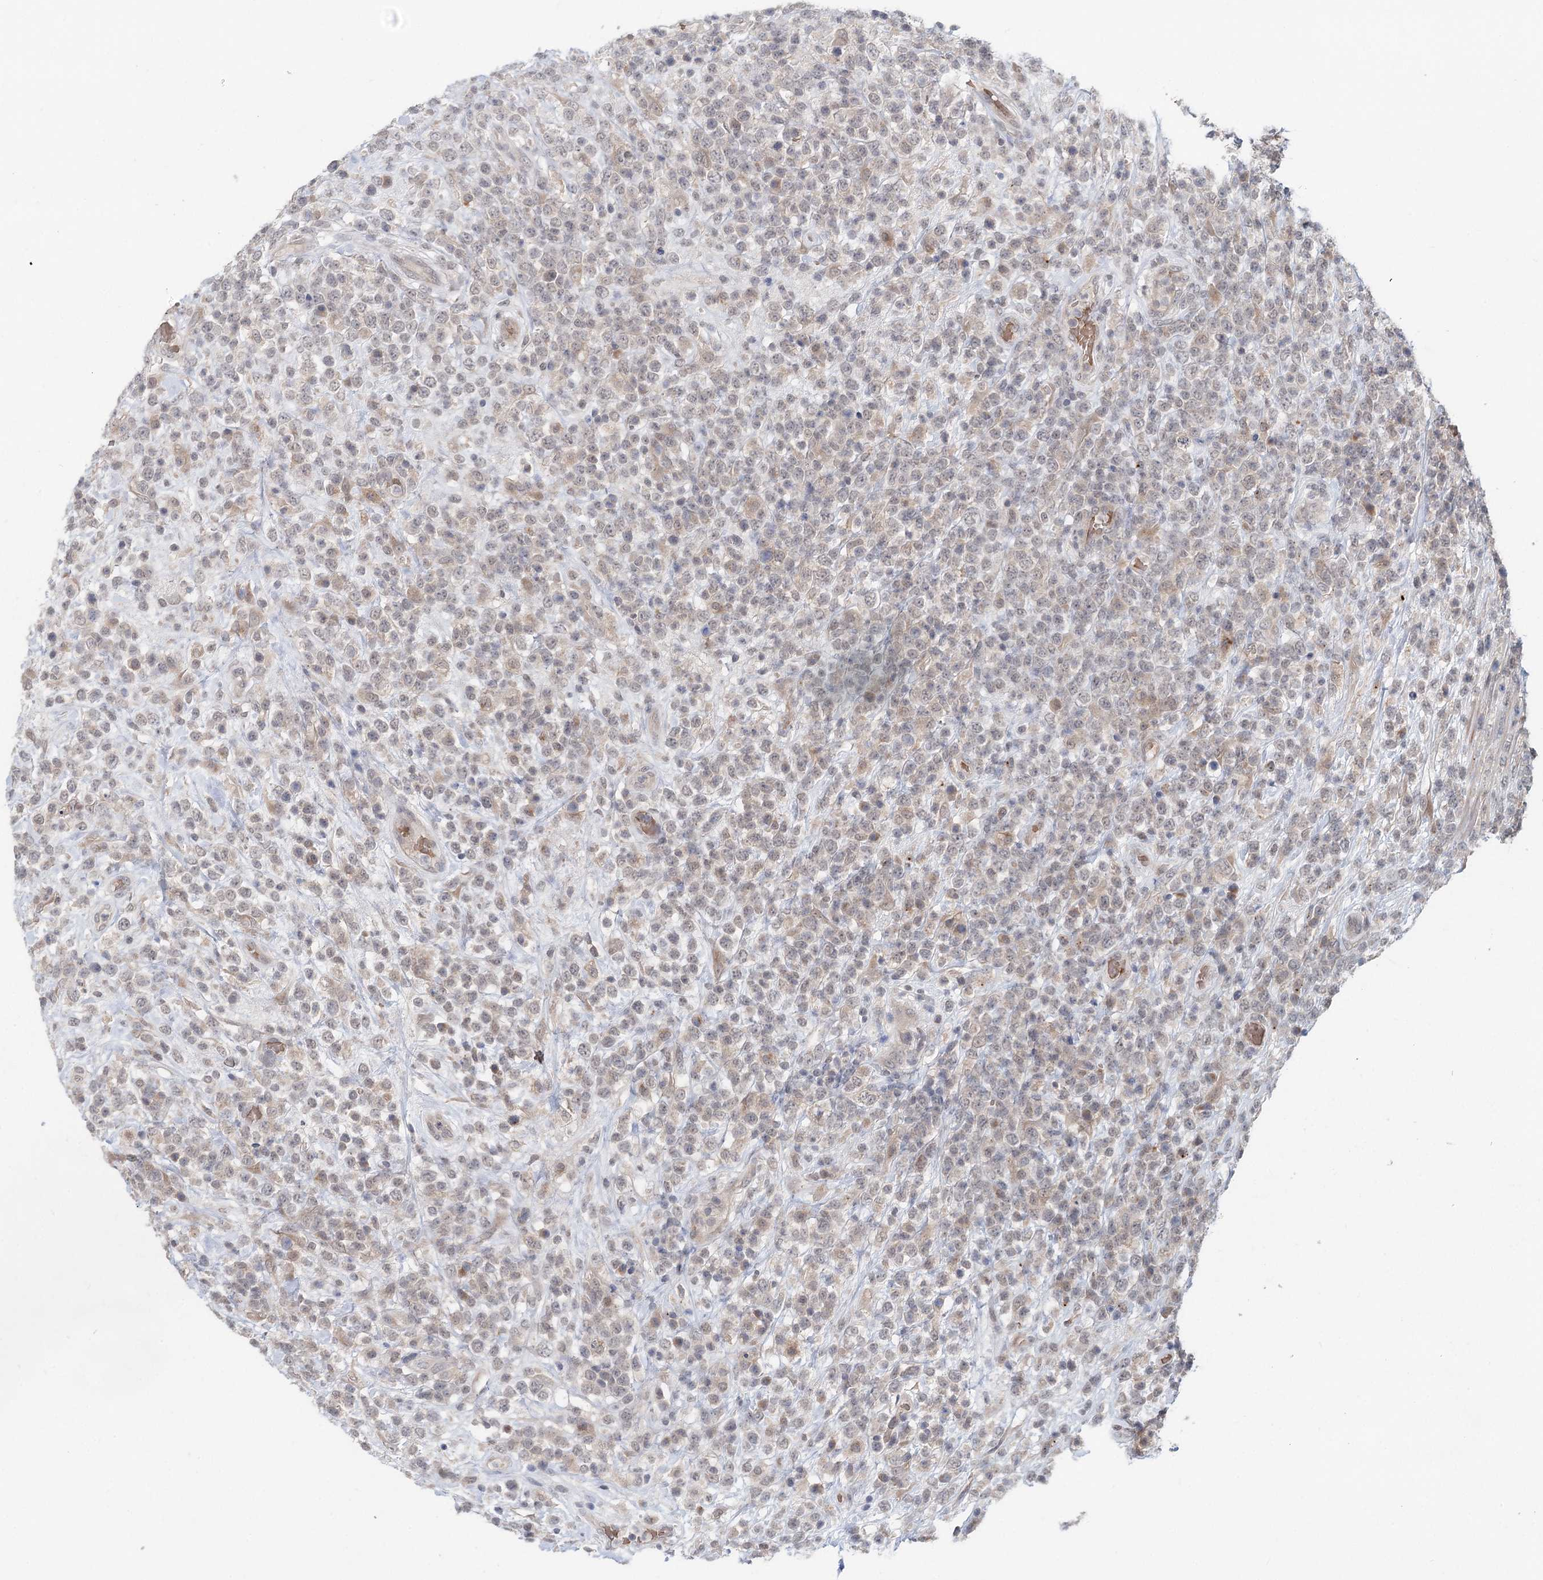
{"staining": {"intensity": "weak", "quantity": "<25%", "location": "cytoplasmic/membranous"}, "tissue": "lymphoma", "cell_type": "Tumor cells", "image_type": "cancer", "snomed": [{"axis": "morphology", "description": "Malignant lymphoma, non-Hodgkin's type, High grade"}, {"axis": "topography", "description": "Colon"}], "caption": "This is an IHC histopathology image of human lymphoma. There is no expression in tumor cells.", "gene": "FBXO7", "patient": {"sex": "female", "age": 53}}